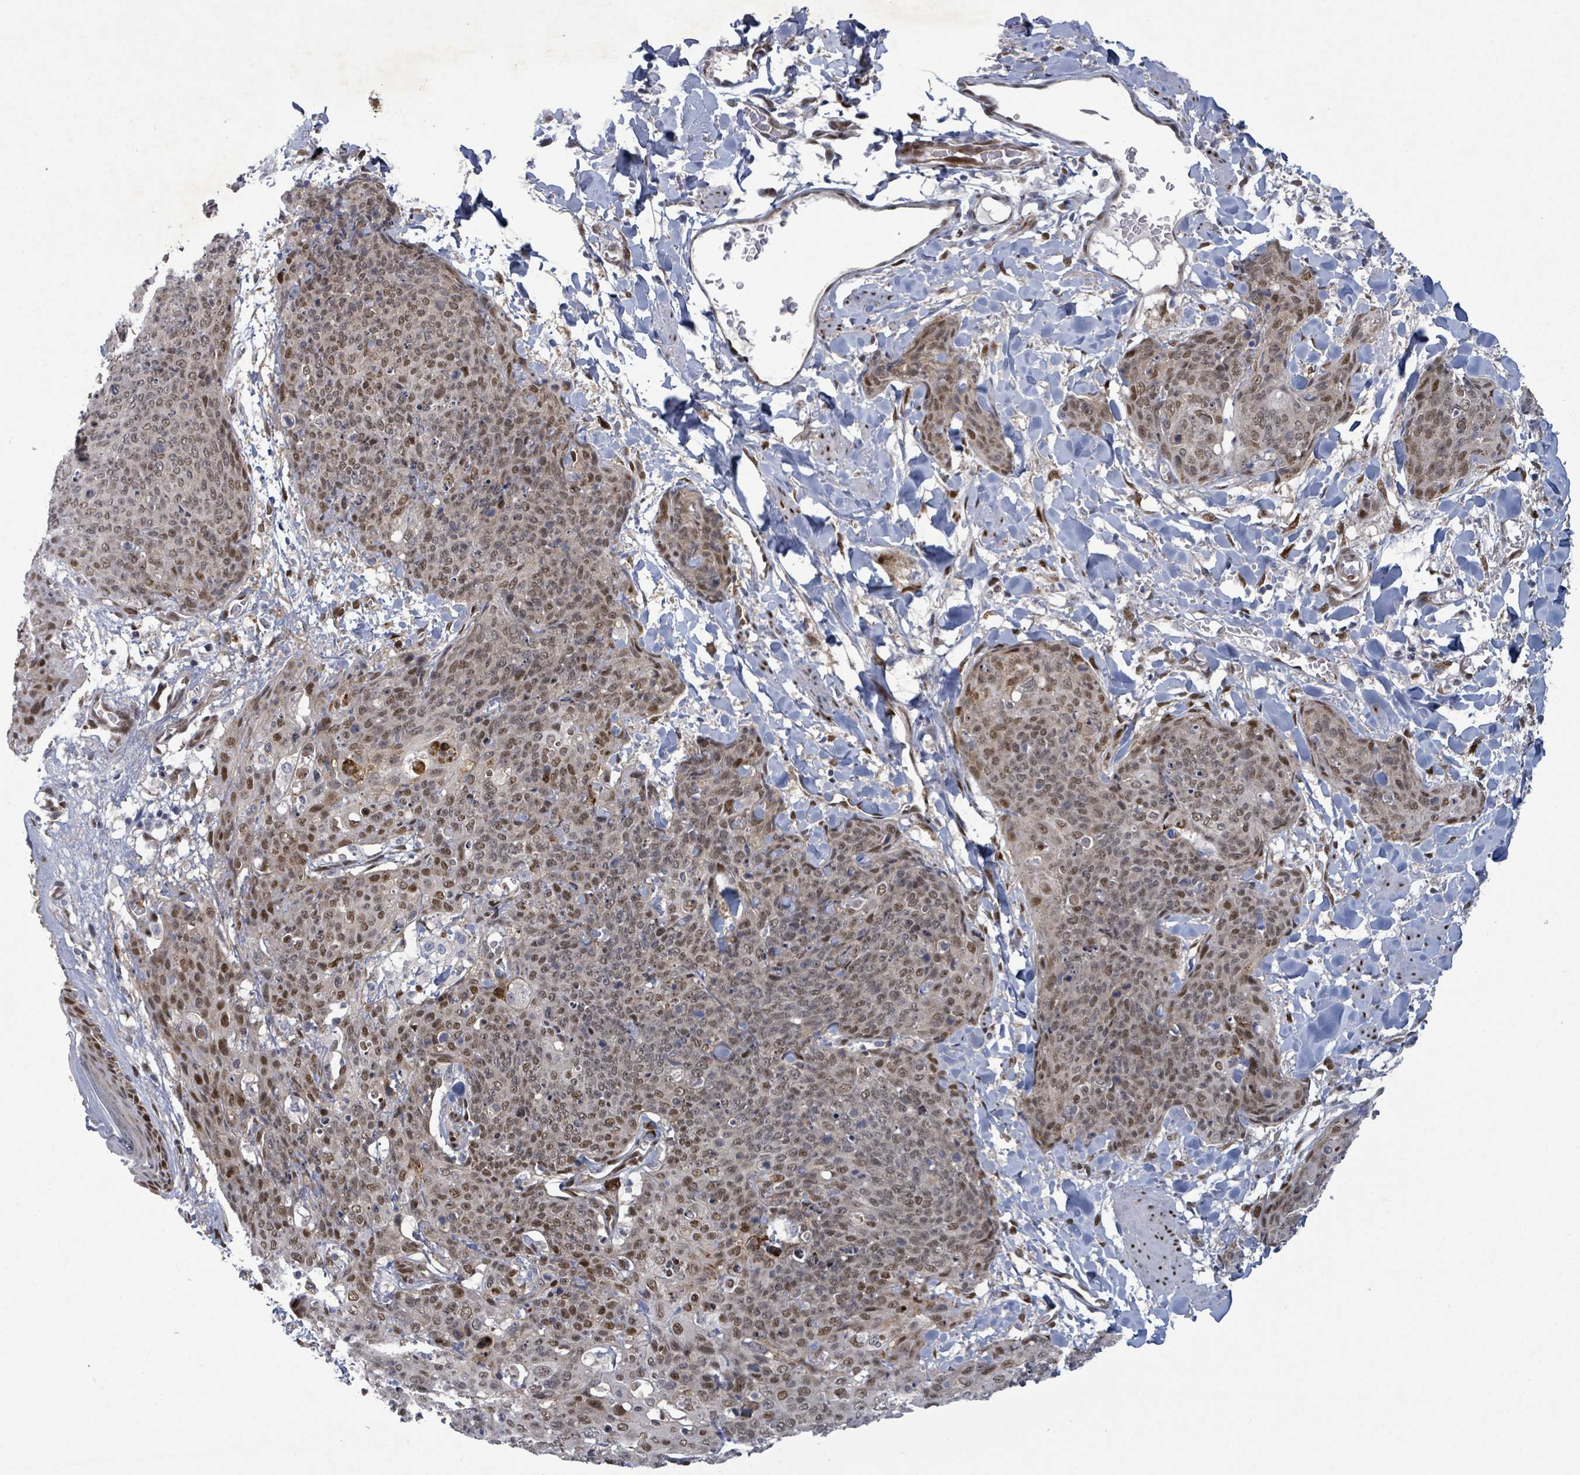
{"staining": {"intensity": "moderate", "quantity": ">75%", "location": "nuclear"}, "tissue": "skin cancer", "cell_type": "Tumor cells", "image_type": "cancer", "snomed": [{"axis": "morphology", "description": "Squamous cell carcinoma, NOS"}, {"axis": "topography", "description": "Skin"}, {"axis": "topography", "description": "Vulva"}], "caption": "Protein staining of skin cancer tissue reveals moderate nuclear positivity in approximately >75% of tumor cells.", "gene": "TUSC1", "patient": {"sex": "female", "age": 85}}